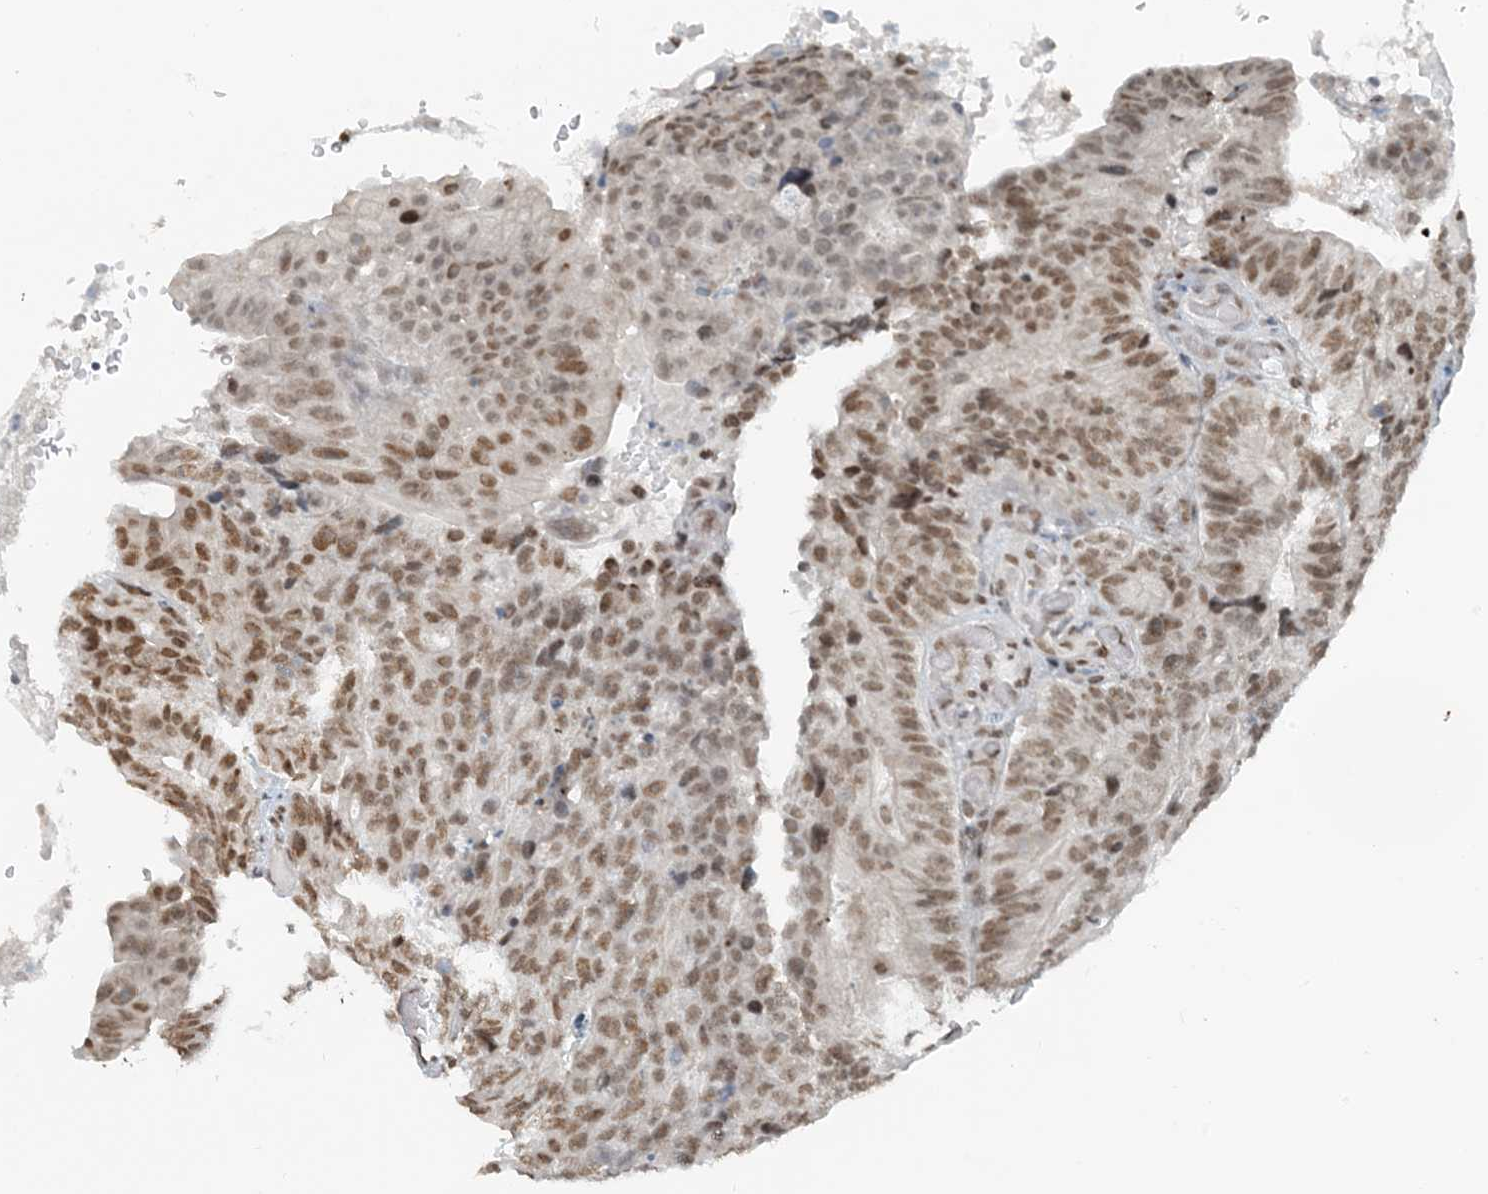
{"staining": {"intensity": "moderate", "quantity": ">75%", "location": "nuclear"}, "tissue": "colorectal cancer", "cell_type": "Tumor cells", "image_type": "cancer", "snomed": [{"axis": "morphology", "description": "Adenocarcinoma, NOS"}, {"axis": "topography", "description": "Colon"}], "caption": "A photomicrograph showing moderate nuclear staining in about >75% of tumor cells in colorectal cancer (adenocarcinoma), as visualized by brown immunohistochemical staining.", "gene": "ZNF500", "patient": {"sex": "male", "age": 87}}